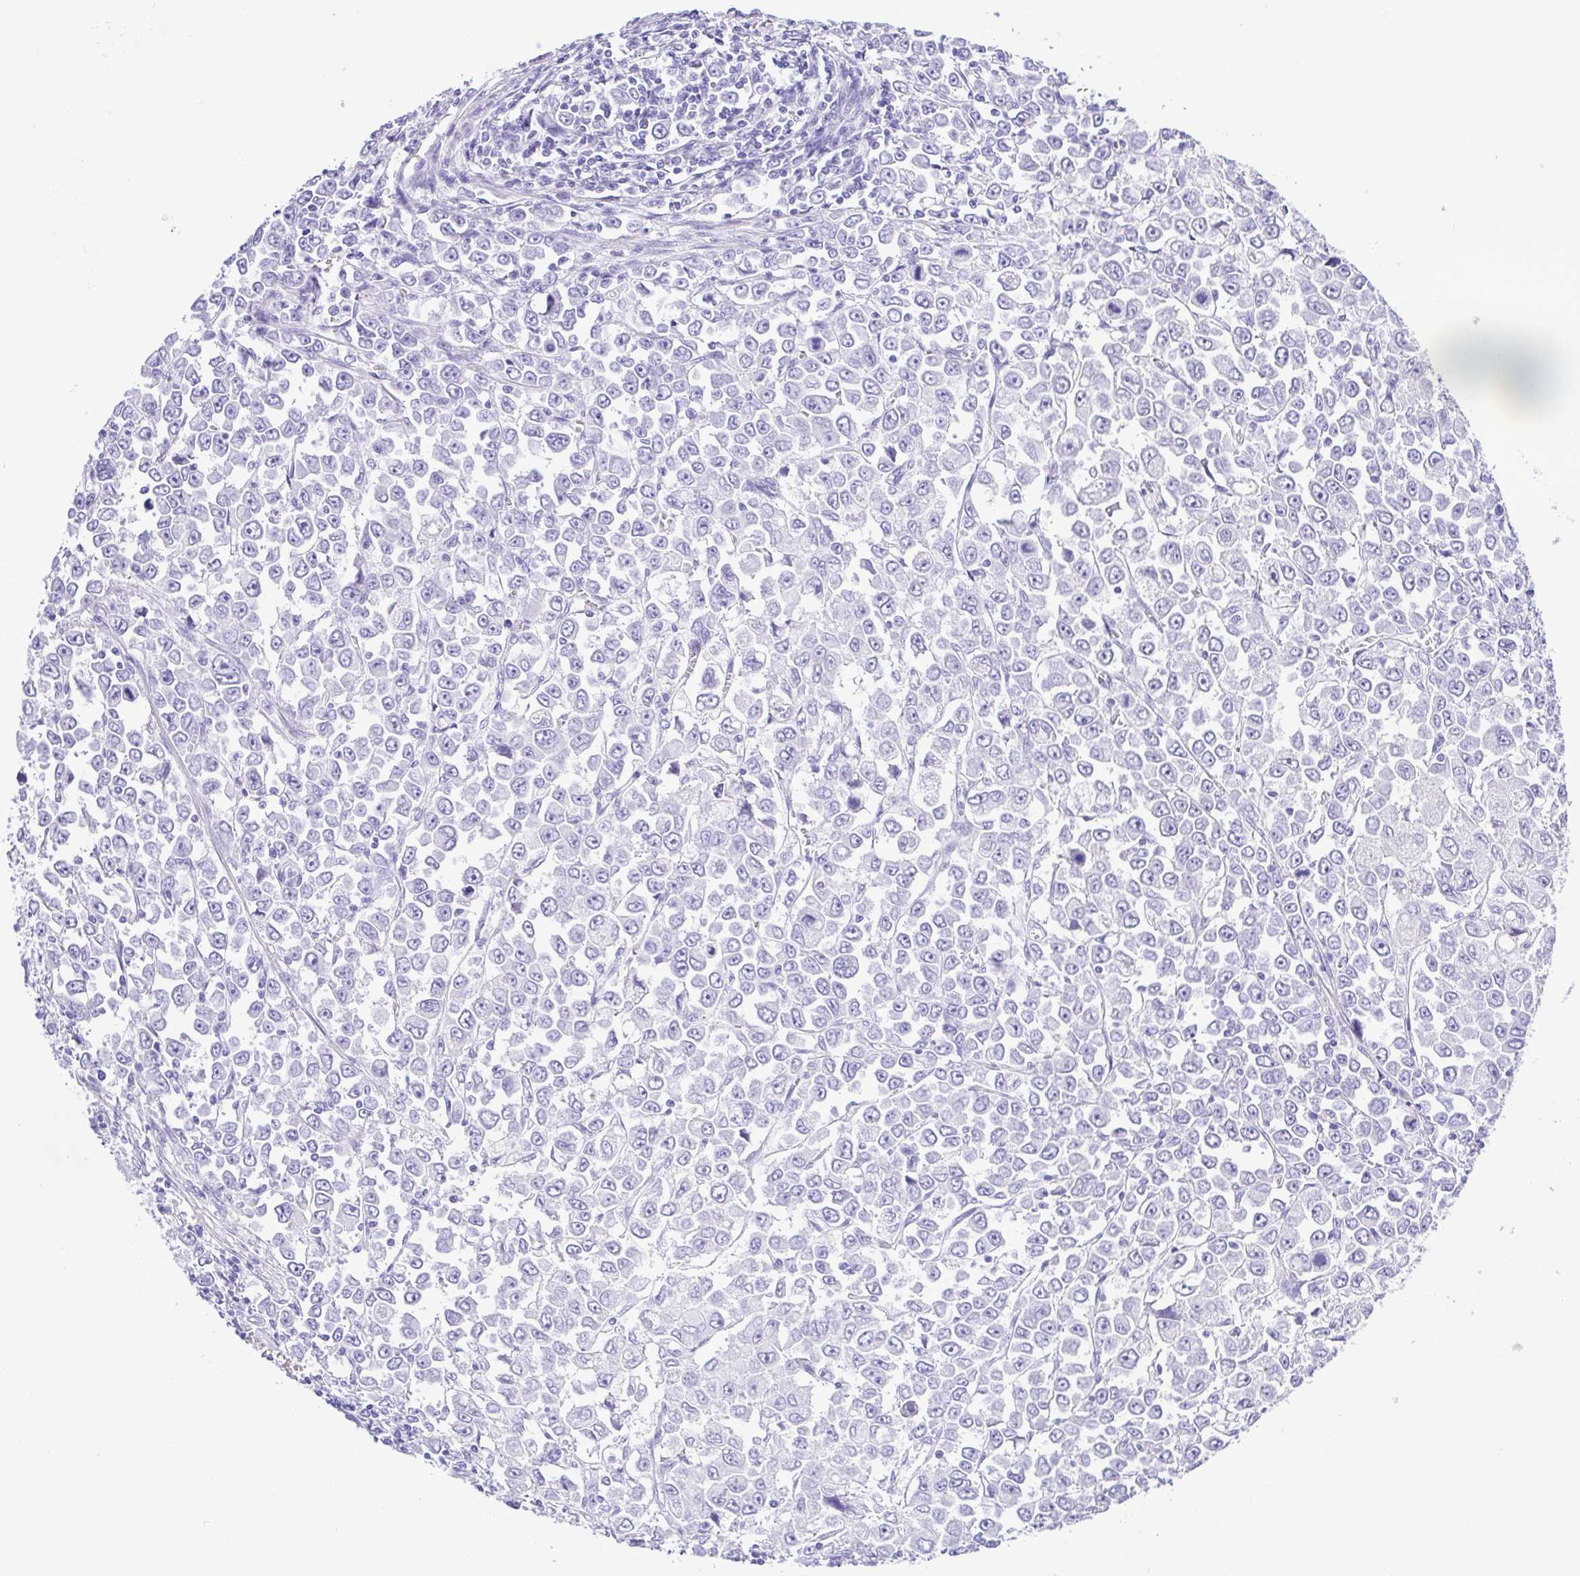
{"staining": {"intensity": "negative", "quantity": "none", "location": "none"}, "tissue": "stomach cancer", "cell_type": "Tumor cells", "image_type": "cancer", "snomed": [{"axis": "morphology", "description": "Adenocarcinoma, NOS"}, {"axis": "topography", "description": "Stomach, upper"}], "caption": "Immunohistochemistry micrograph of neoplastic tissue: stomach adenocarcinoma stained with DAB (3,3'-diaminobenzidine) demonstrates no significant protein positivity in tumor cells.", "gene": "PAK3", "patient": {"sex": "male", "age": 70}}